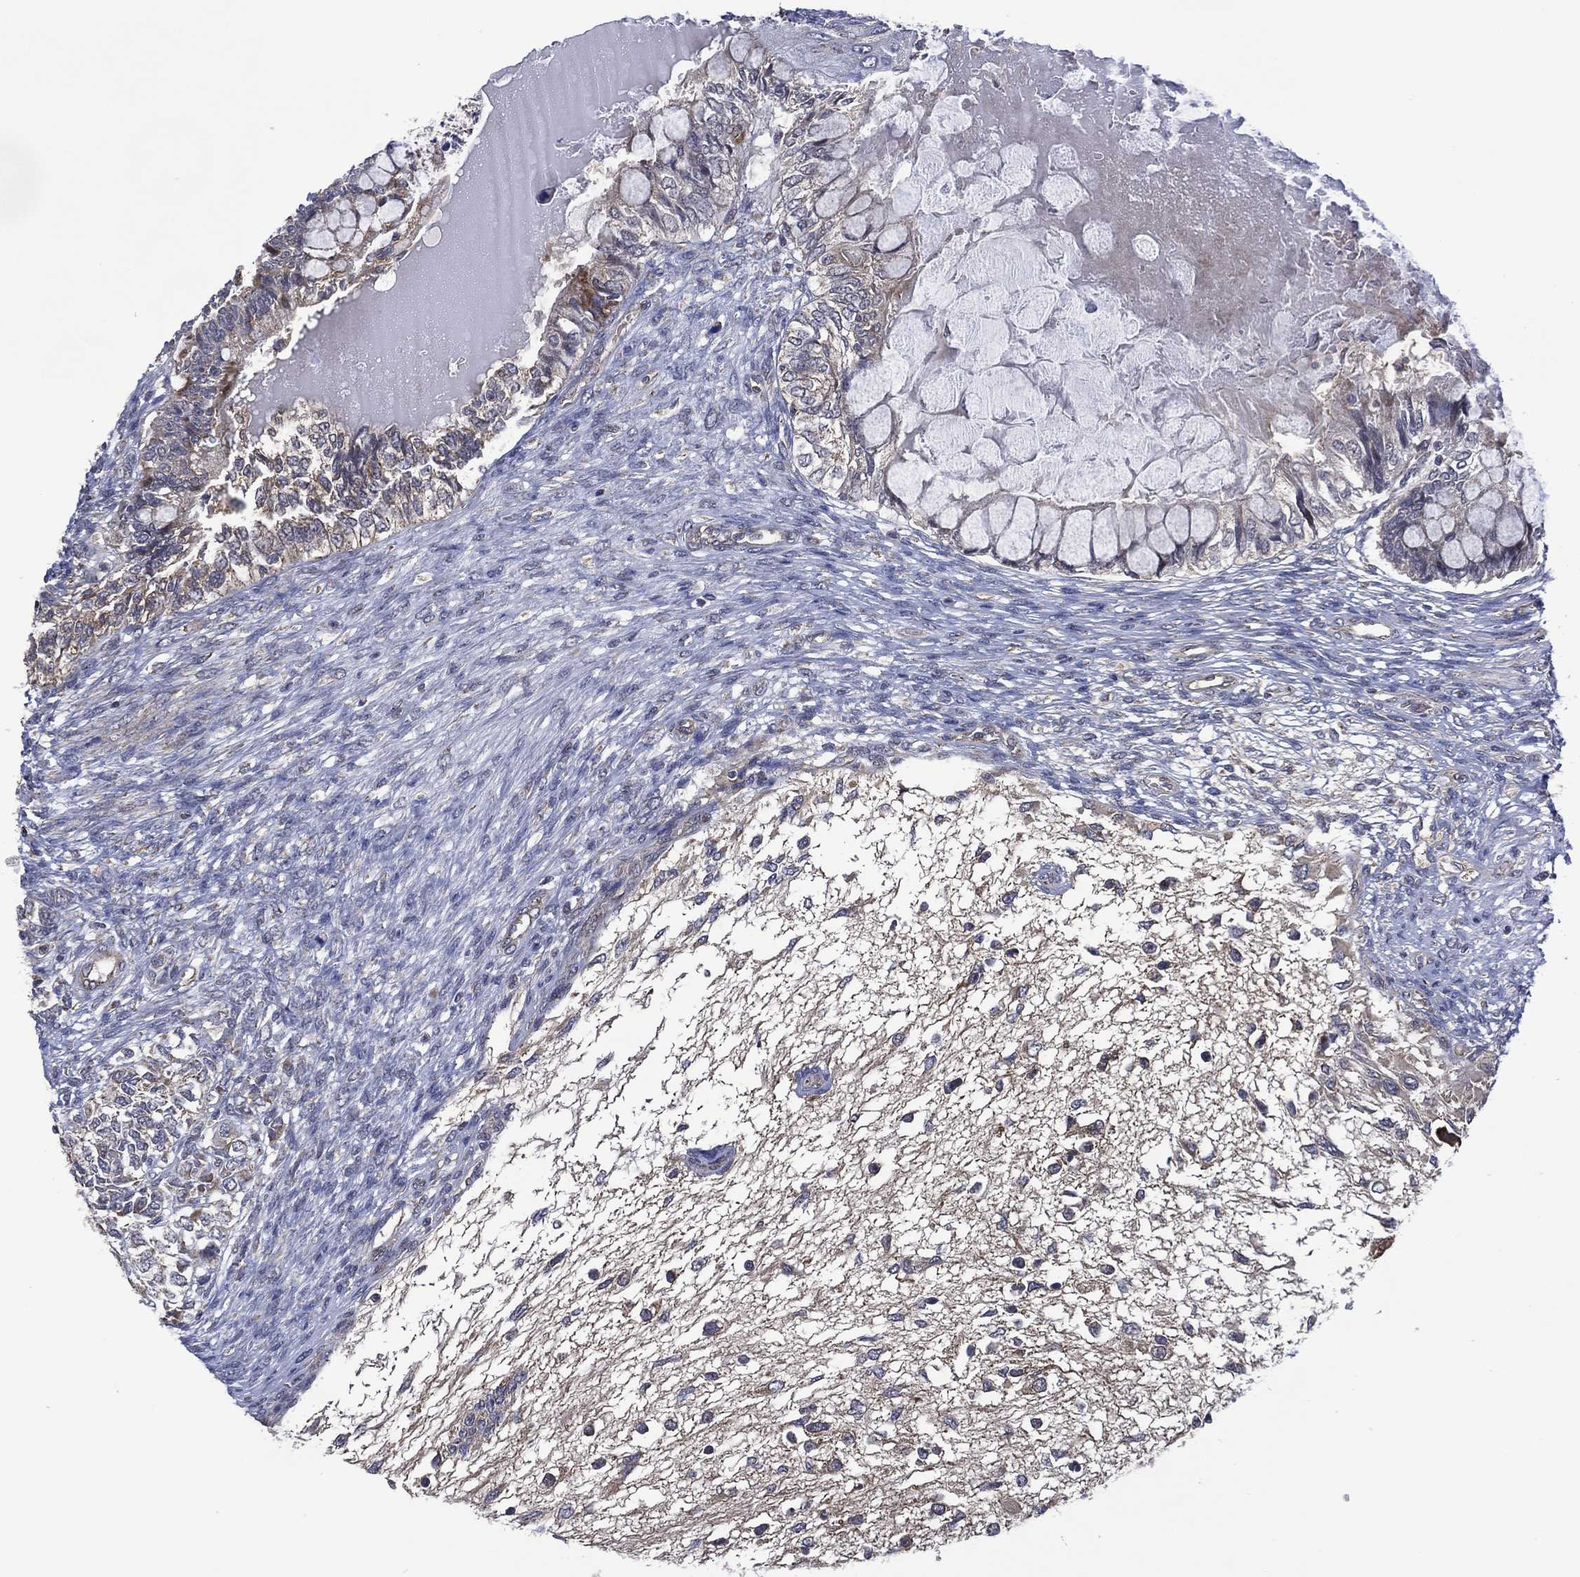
{"staining": {"intensity": "weak", "quantity": "<25%", "location": "cytoplasmic/membranous"}, "tissue": "testis cancer", "cell_type": "Tumor cells", "image_type": "cancer", "snomed": [{"axis": "morphology", "description": "Seminoma, NOS"}, {"axis": "morphology", "description": "Carcinoma, Embryonal, NOS"}, {"axis": "topography", "description": "Testis"}], "caption": "Embryonal carcinoma (testis) was stained to show a protein in brown. There is no significant positivity in tumor cells.", "gene": "HTD2", "patient": {"sex": "male", "age": 41}}